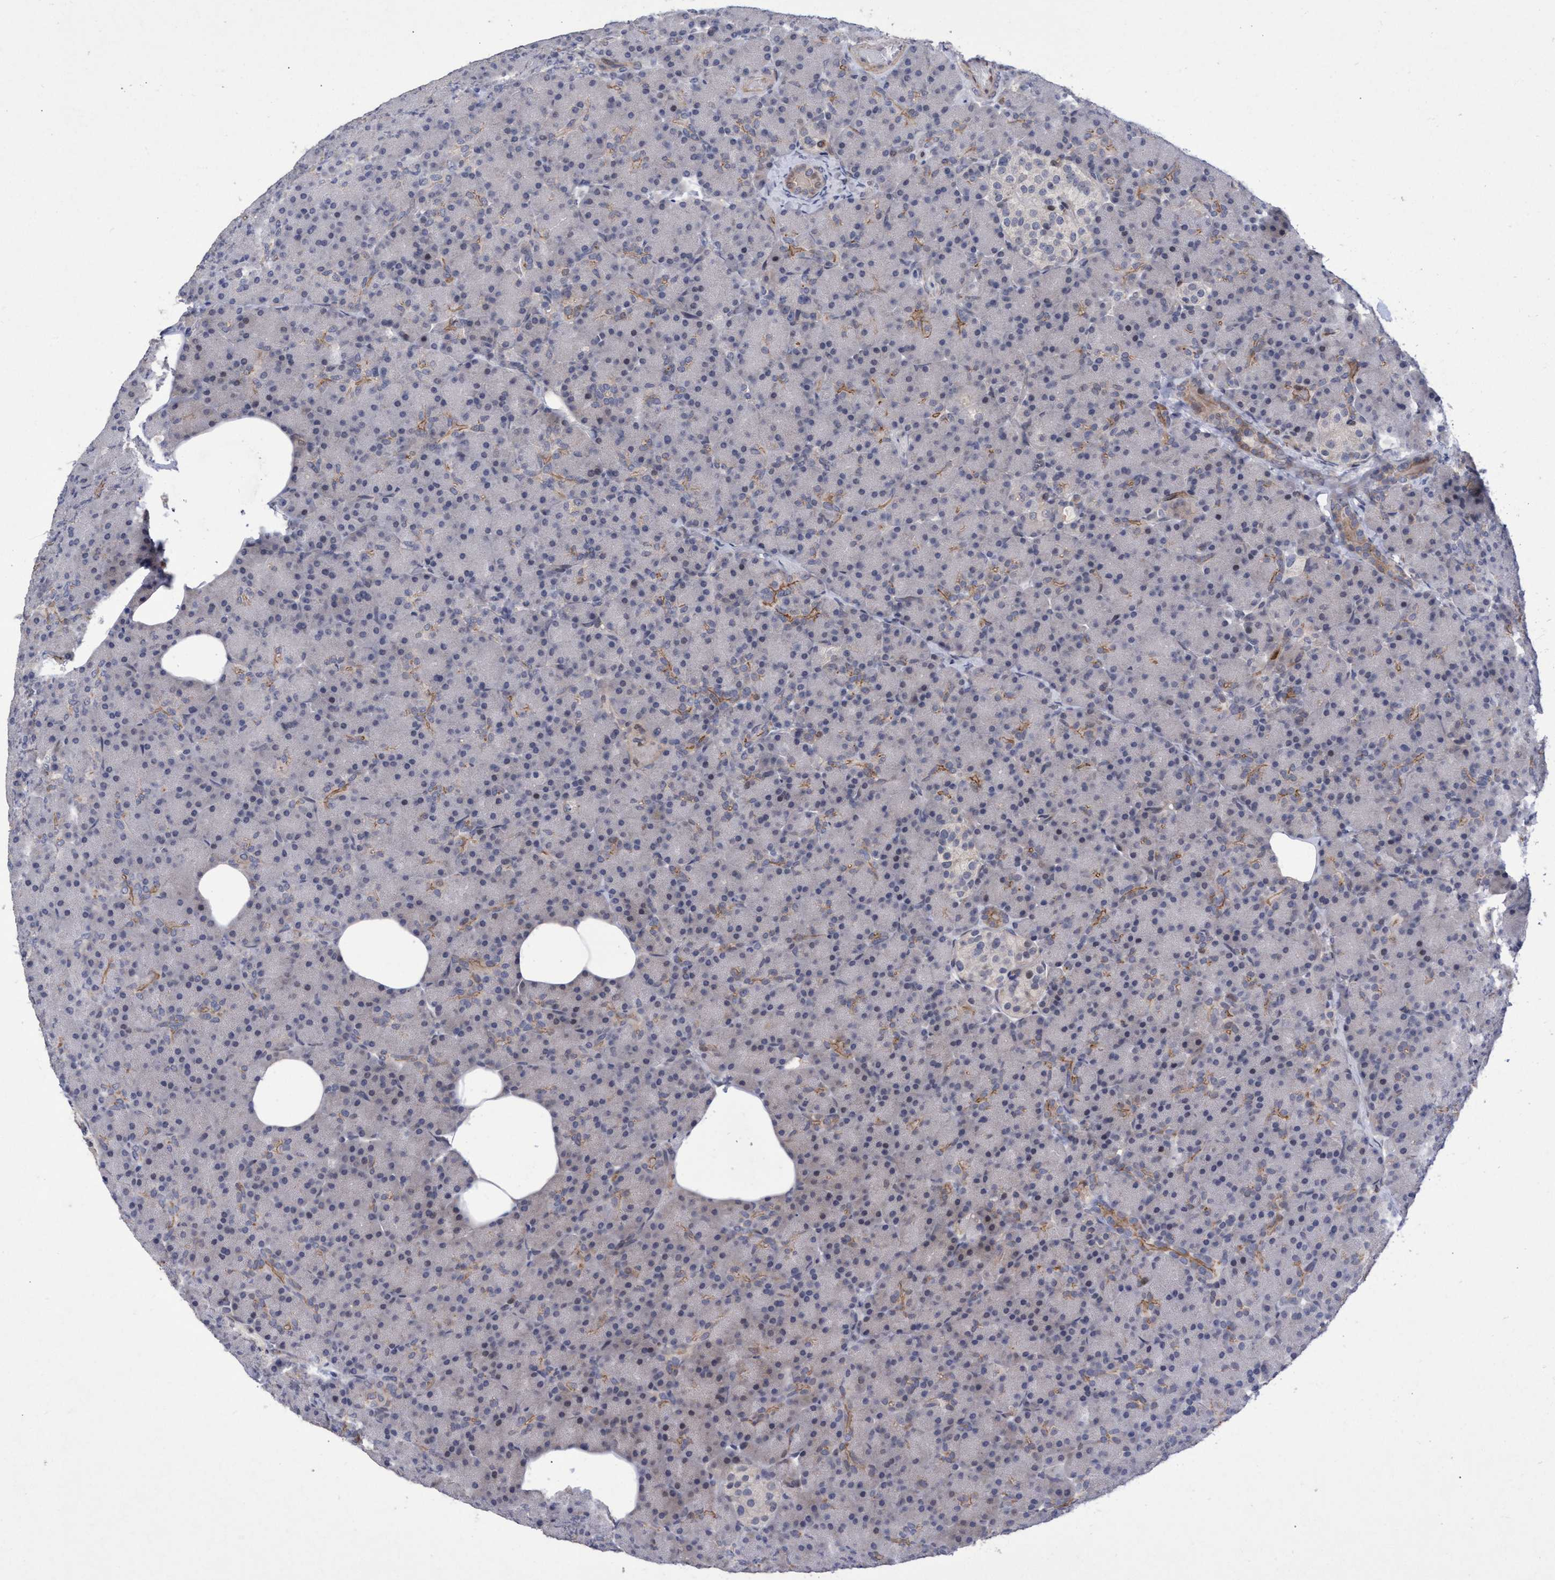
{"staining": {"intensity": "moderate", "quantity": "<25%", "location": "cytoplasmic/membranous"}, "tissue": "pancreas", "cell_type": "Exocrine glandular cells", "image_type": "normal", "snomed": [{"axis": "morphology", "description": "Normal tissue, NOS"}, {"axis": "topography", "description": "Pancreas"}], "caption": "An IHC histopathology image of unremarkable tissue is shown. Protein staining in brown highlights moderate cytoplasmic/membranous positivity in pancreas within exocrine glandular cells. (DAB IHC with brightfield microscopy, high magnification).", "gene": "ZNF750", "patient": {"sex": "female", "age": 43}}